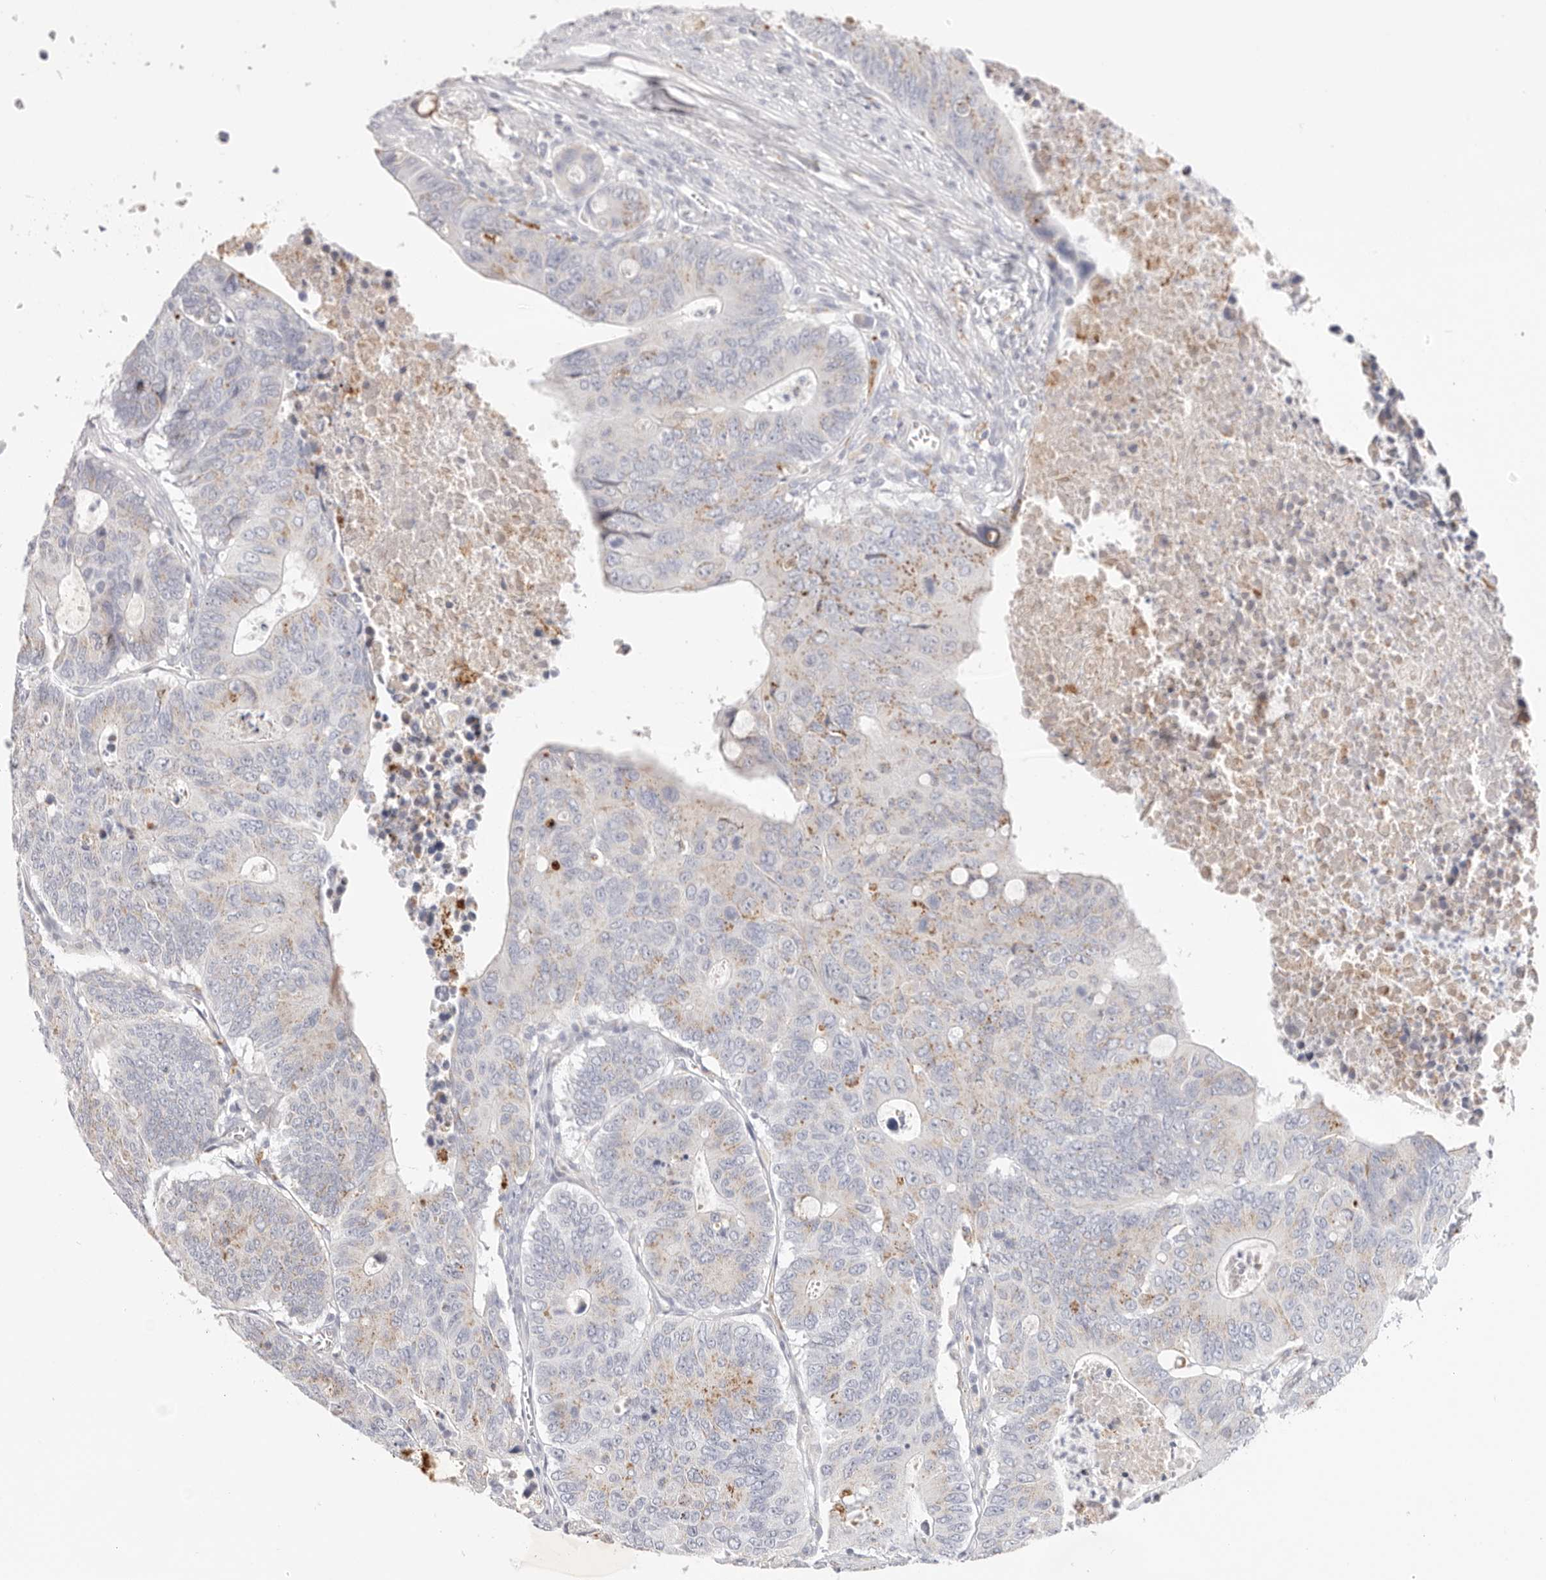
{"staining": {"intensity": "moderate", "quantity": "<25%", "location": "cytoplasmic/membranous"}, "tissue": "colorectal cancer", "cell_type": "Tumor cells", "image_type": "cancer", "snomed": [{"axis": "morphology", "description": "Adenocarcinoma, NOS"}, {"axis": "topography", "description": "Colon"}], "caption": "Protein expression analysis of human colorectal cancer reveals moderate cytoplasmic/membranous staining in about <25% of tumor cells.", "gene": "STKLD1", "patient": {"sex": "male", "age": 87}}